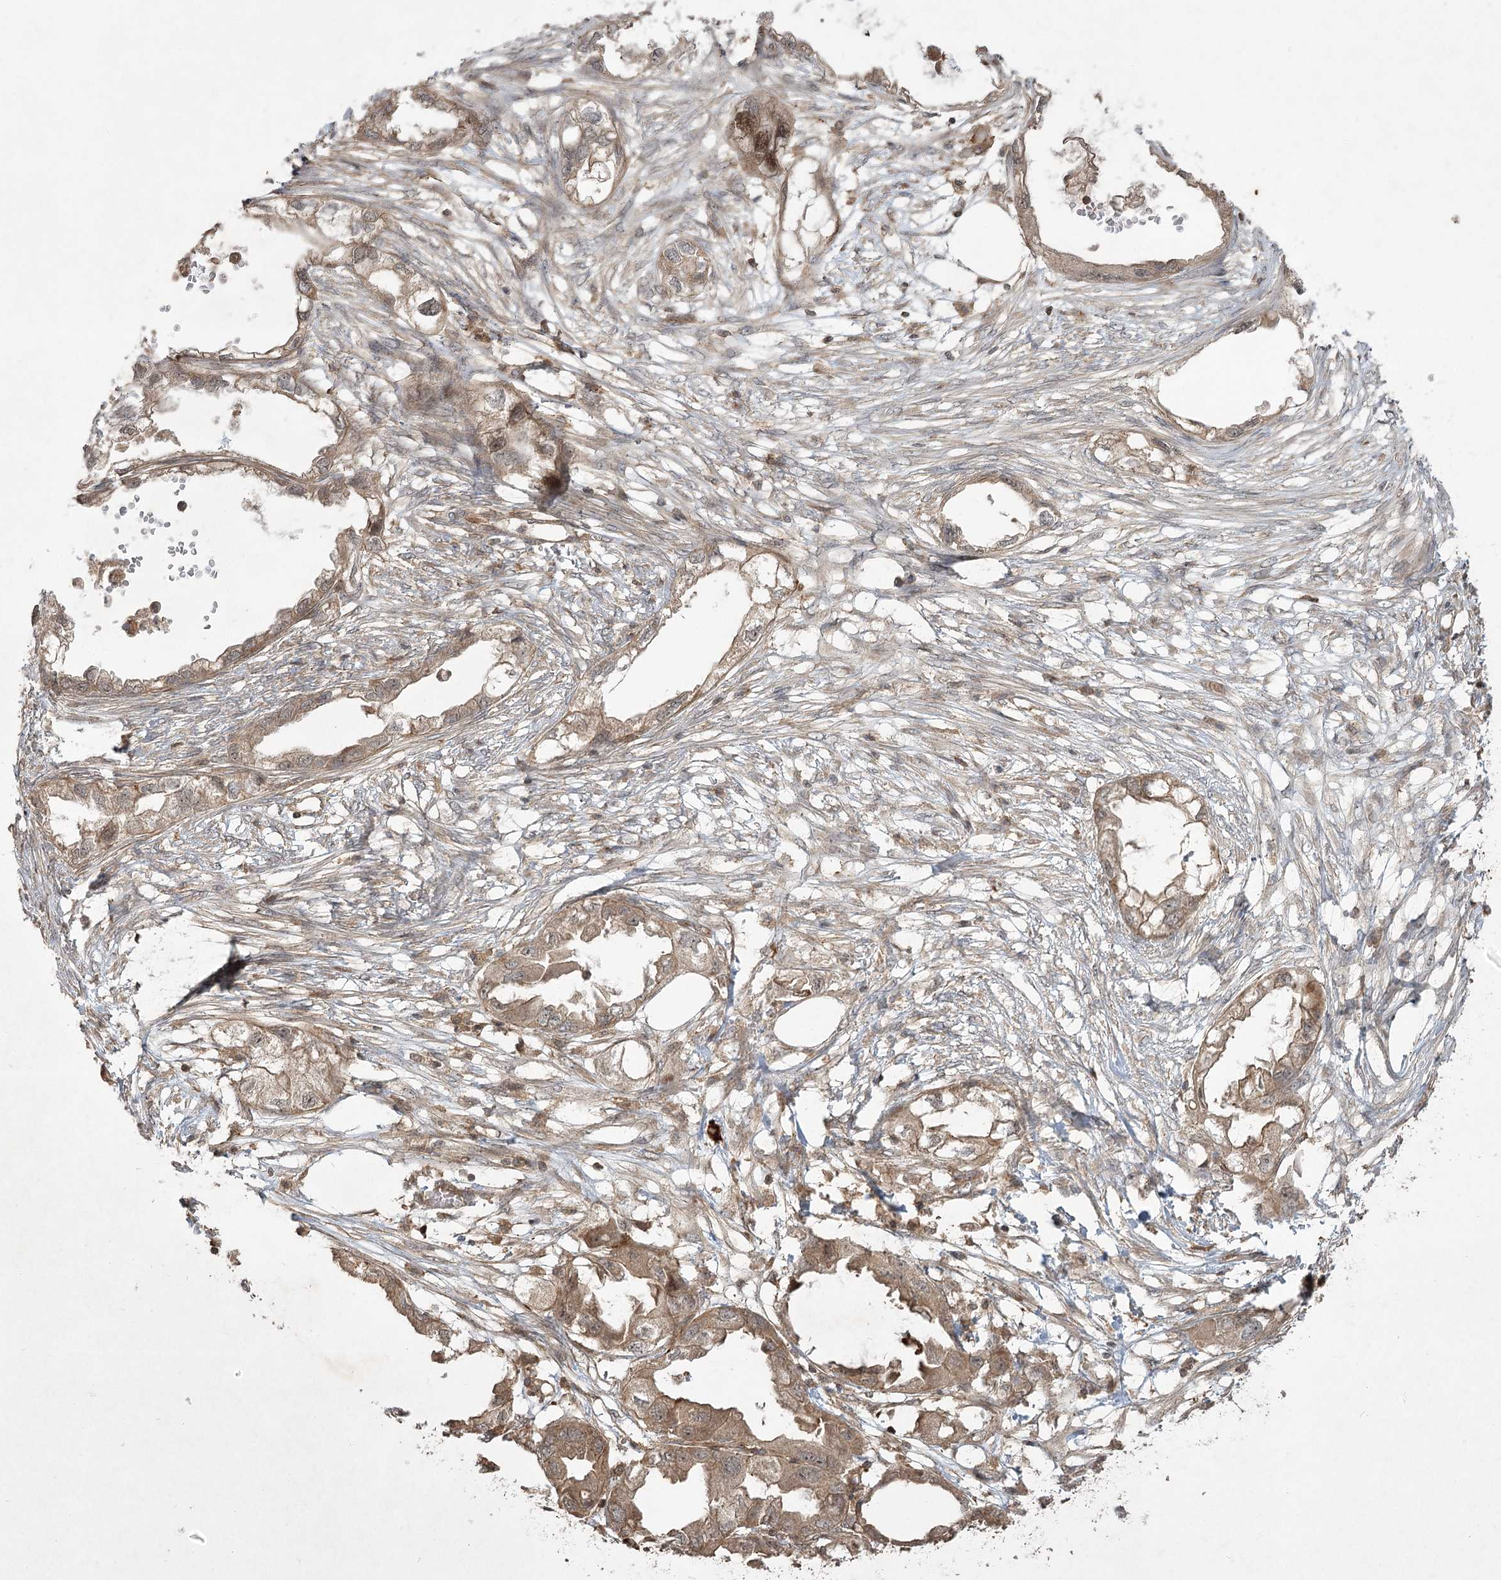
{"staining": {"intensity": "moderate", "quantity": ">75%", "location": "cytoplasmic/membranous"}, "tissue": "endometrial cancer", "cell_type": "Tumor cells", "image_type": "cancer", "snomed": [{"axis": "morphology", "description": "Adenocarcinoma, NOS"}, {"axis": "morphology", "description": "Adenocarcinoma, metastatic, NOS"}, {"axis": "topography", "description": "Adipose tissue"}, {"axis": "topography", "description": "Endometrium"}], "caption": "DAB (3,3'-diaminobenzidine) immunohistochemical staining of human endometrial adenocarcinoma demonstrates moderate cytoplasmic/membranous protein positivity in approximately >75% of tumor cells. Immunohistochemistry stains the protein in brown and the nuclei are stained blue.", "gene": "CPLANE1", "patient": {"sex": "female", "age": 67}}